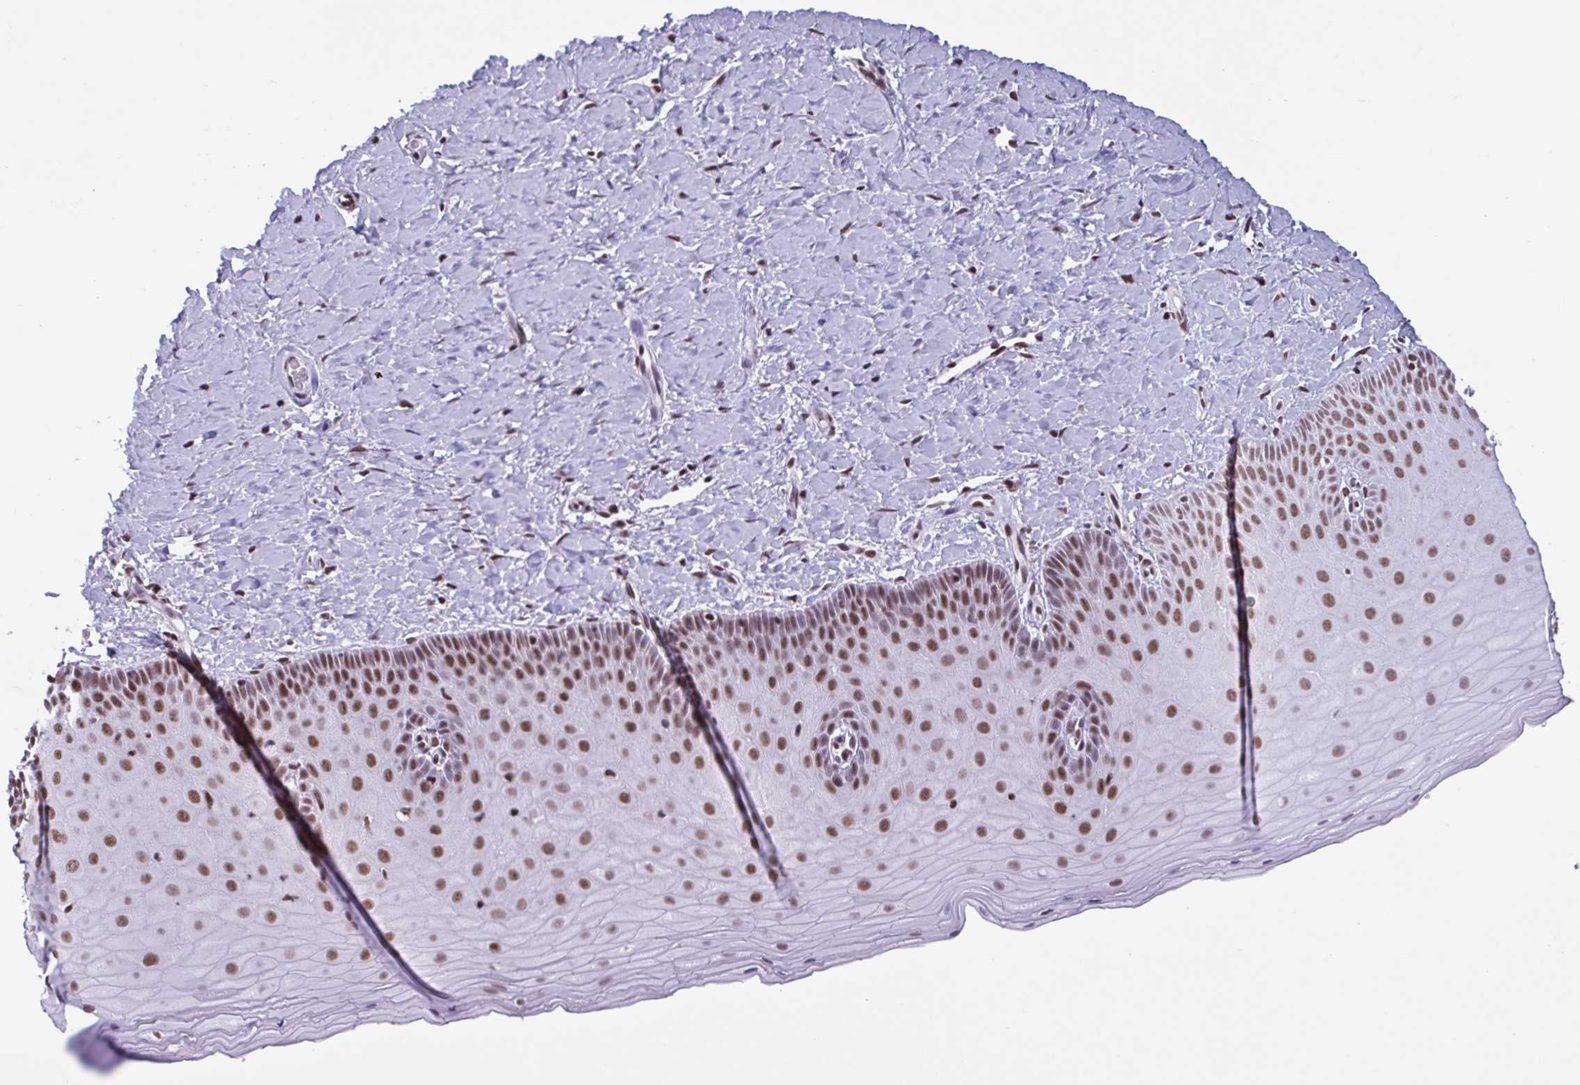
{"staining": {"intensity": "moderate", "quantity": ">75%", "location": "nuclear"}, "tissue": "cervix", "cell_type": "Glandular cells", "image_type": "normal", "snomed": [{"axis": "morphology", "description": "Normal tissue, NOS"}, {"axis": "topography", "description": "Cervix"}], "caption": "This photomicrograph displays immunohistochemistry (IHC) staining of normal human cervix, with medium moderate nuclear expression in about >75% of glandular cells.", "gene": "TIMM21", "patient": {"sex": "female", "age": 37}}